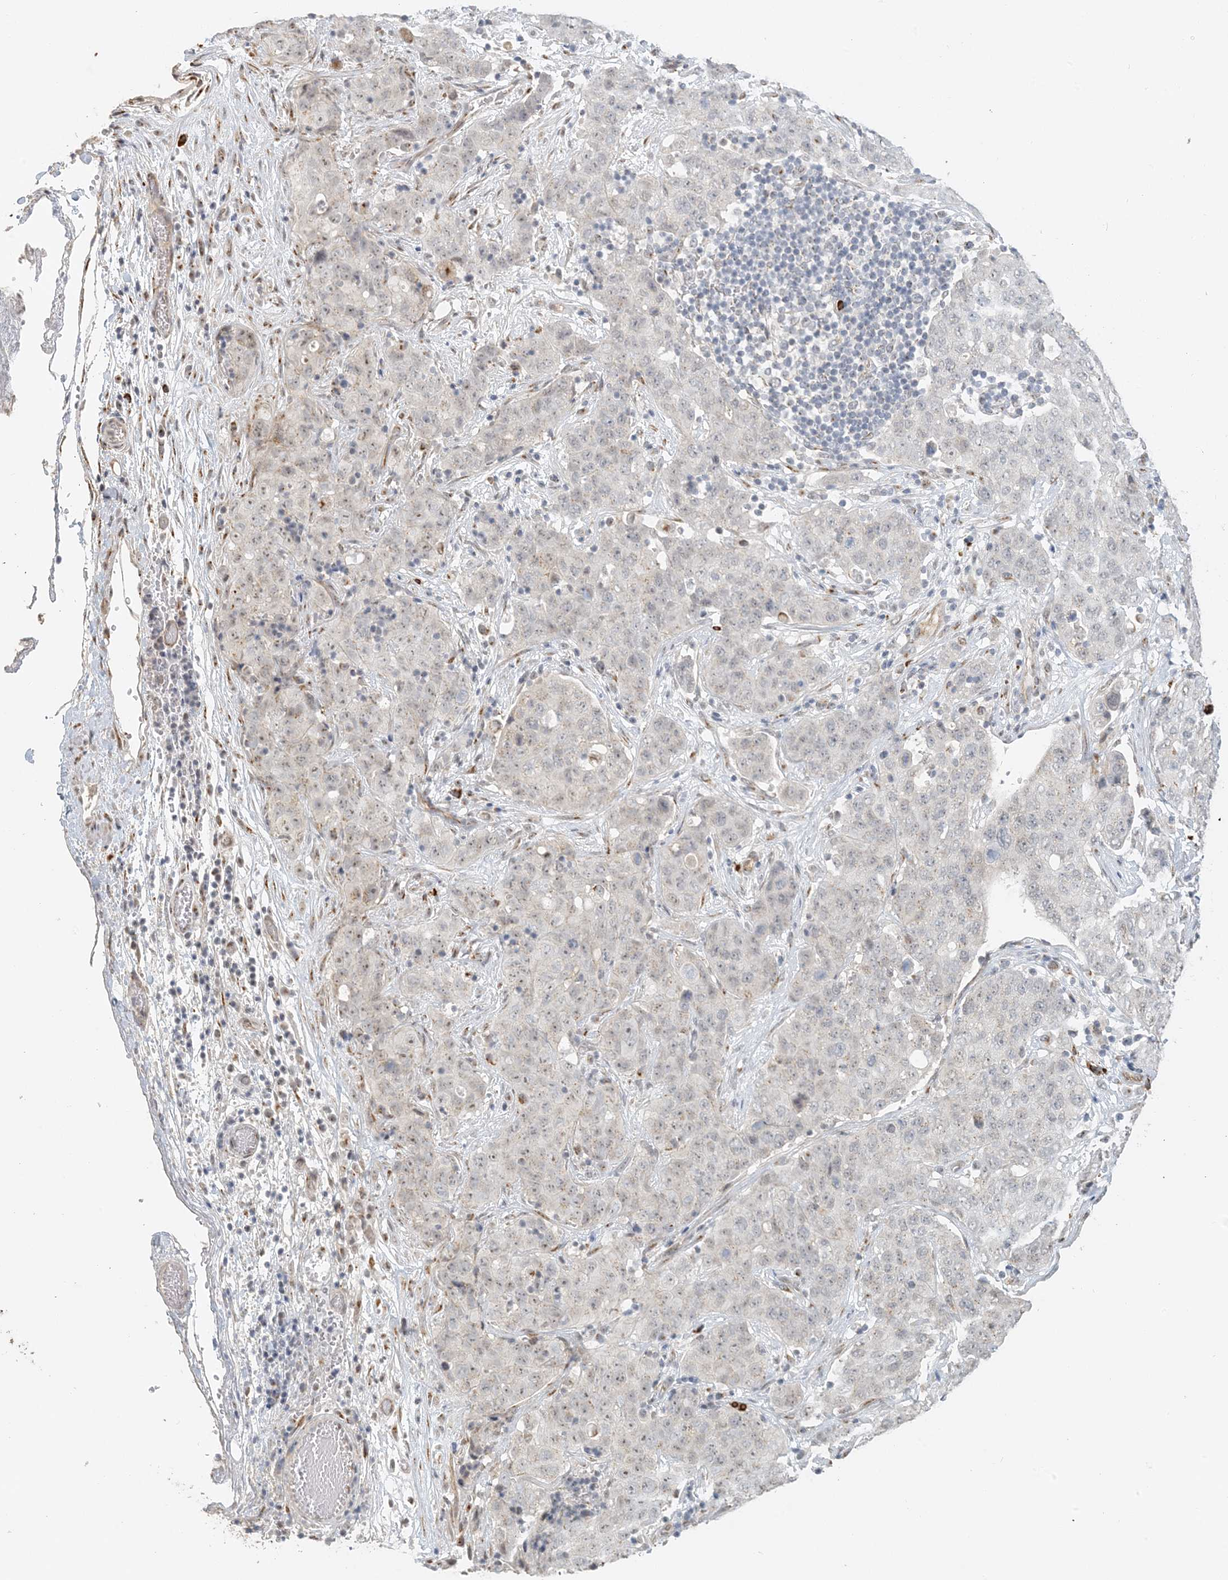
{"staining": {"intensity": "negative", "quantity": "none", "location": "none"}, "tissue": "stomach cancer", "cell_type": "Tumor cells", "image_type": "cancer", "snomed": [{"axis": "morphology", "description": "Normal tissue, NOS"}, {"axis": "morphology", "description": "Adenocarcinoma, NOS"}, {"axis": "topography", "description": "Lymph node"}, {"axis": "topography", "description": "Stomach"}], "caption": "High power microscopy photomicrograph of an immunohistochemistry histopathology image of adenocarcinoma (stomach), revealing no significant positivity in tumor cells. Nuclei are stained in blue.", "gene": "ZCCHC4", "patient": {"sex": "male", "age": 48}}